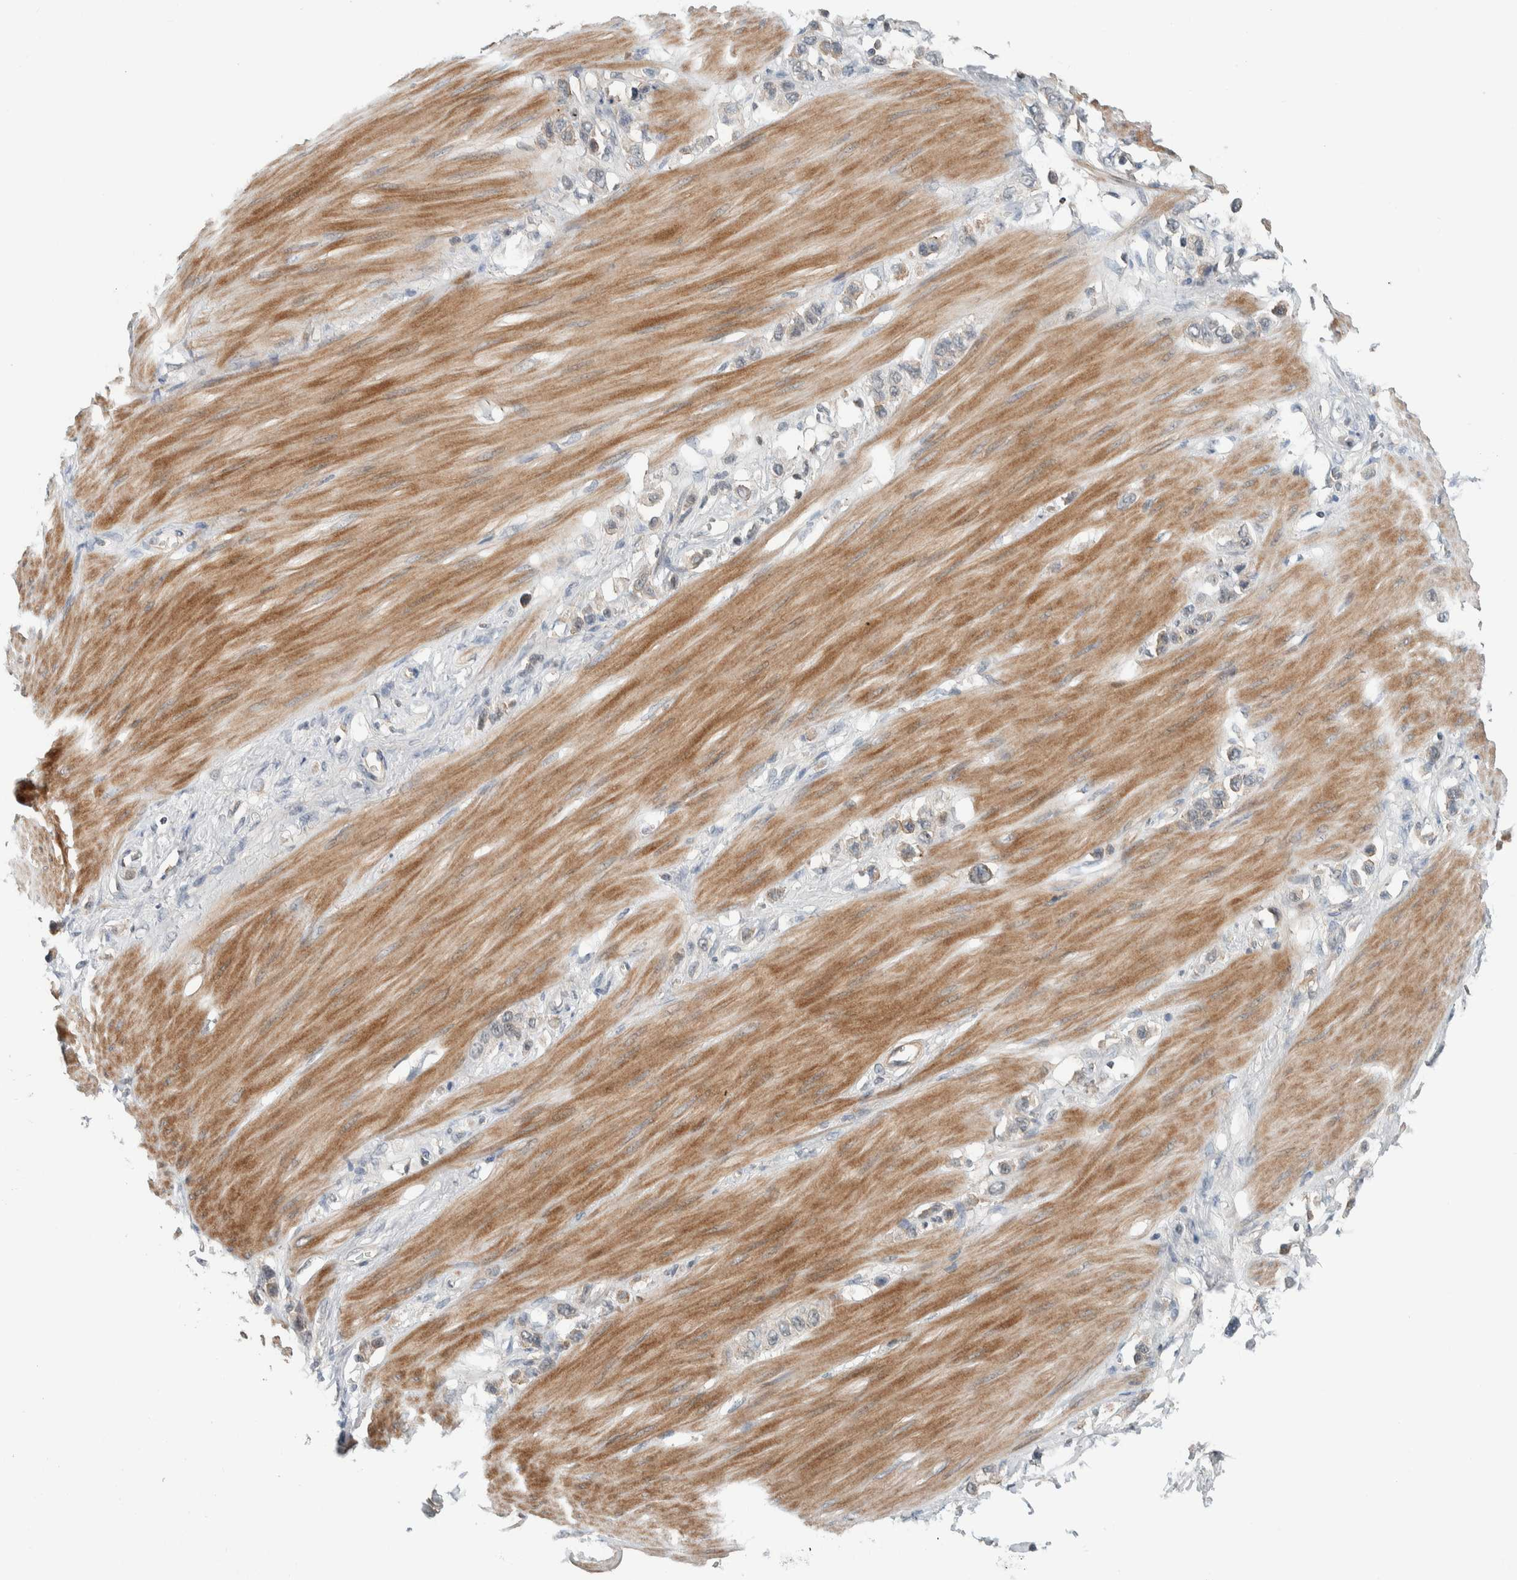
{"staining": {"intensity": "weak", "quantity": "<25%", "location": "cytoplasmic/membranous"}, "tissue": "stomach cancer", "cell_type": "Tumor cells", "image_type": "cancer", "snomed": [{"axis": "morphology", "description": "Adenocarcinoma, NOS"}, {"axis": "topography", "description": "Stomach"}], "caption": "A high-resolution histopathology image shows IHC staining of stomach adenocarcinoma, which reveals no significant positivity in tumor cells.", "gene": "ARMC7", "patient": {"sex": "female", "age": 65}}